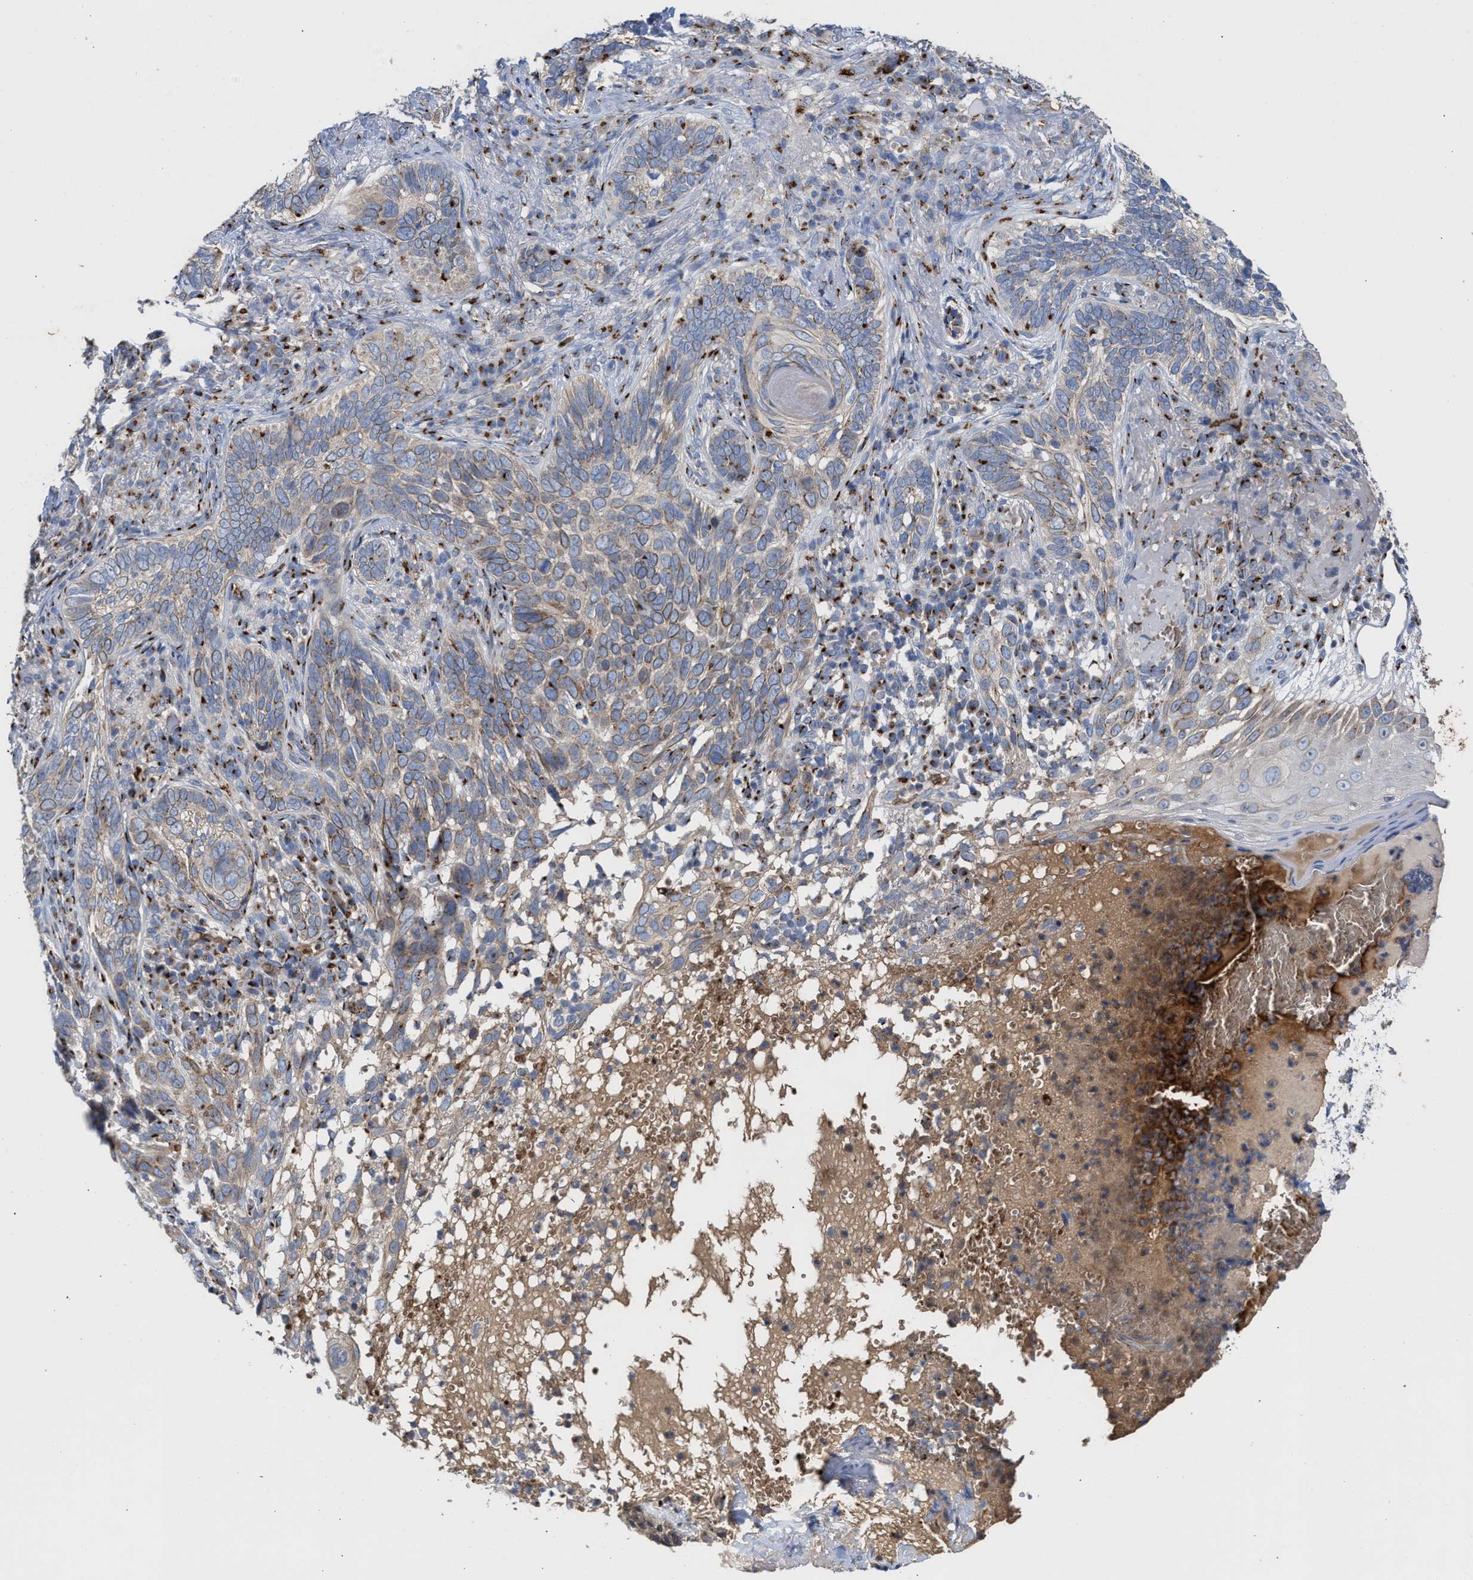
{"staining": {"intensity": "moderate", "quantity": "<25%", "location": "cytoplasmic/membranous"}, "tissue": "skin cancer", "cell_type": "Tumor cells", "image_type": "cancer", "snomed": [{"axis": "morphology", "description": "Basal cell carcinoma"}, {"axis": "topography", "description": "Skin"}], "caption": "This photomicrograph shows immunohistochemistry (IHC) staining of human skin basal cell carcinoma, with low moderate cytoplasmic/membranous staining in approximately <25% of tumor cells.", "gene": "CCL2", "patient": {"sex": "female", "age": 89}}